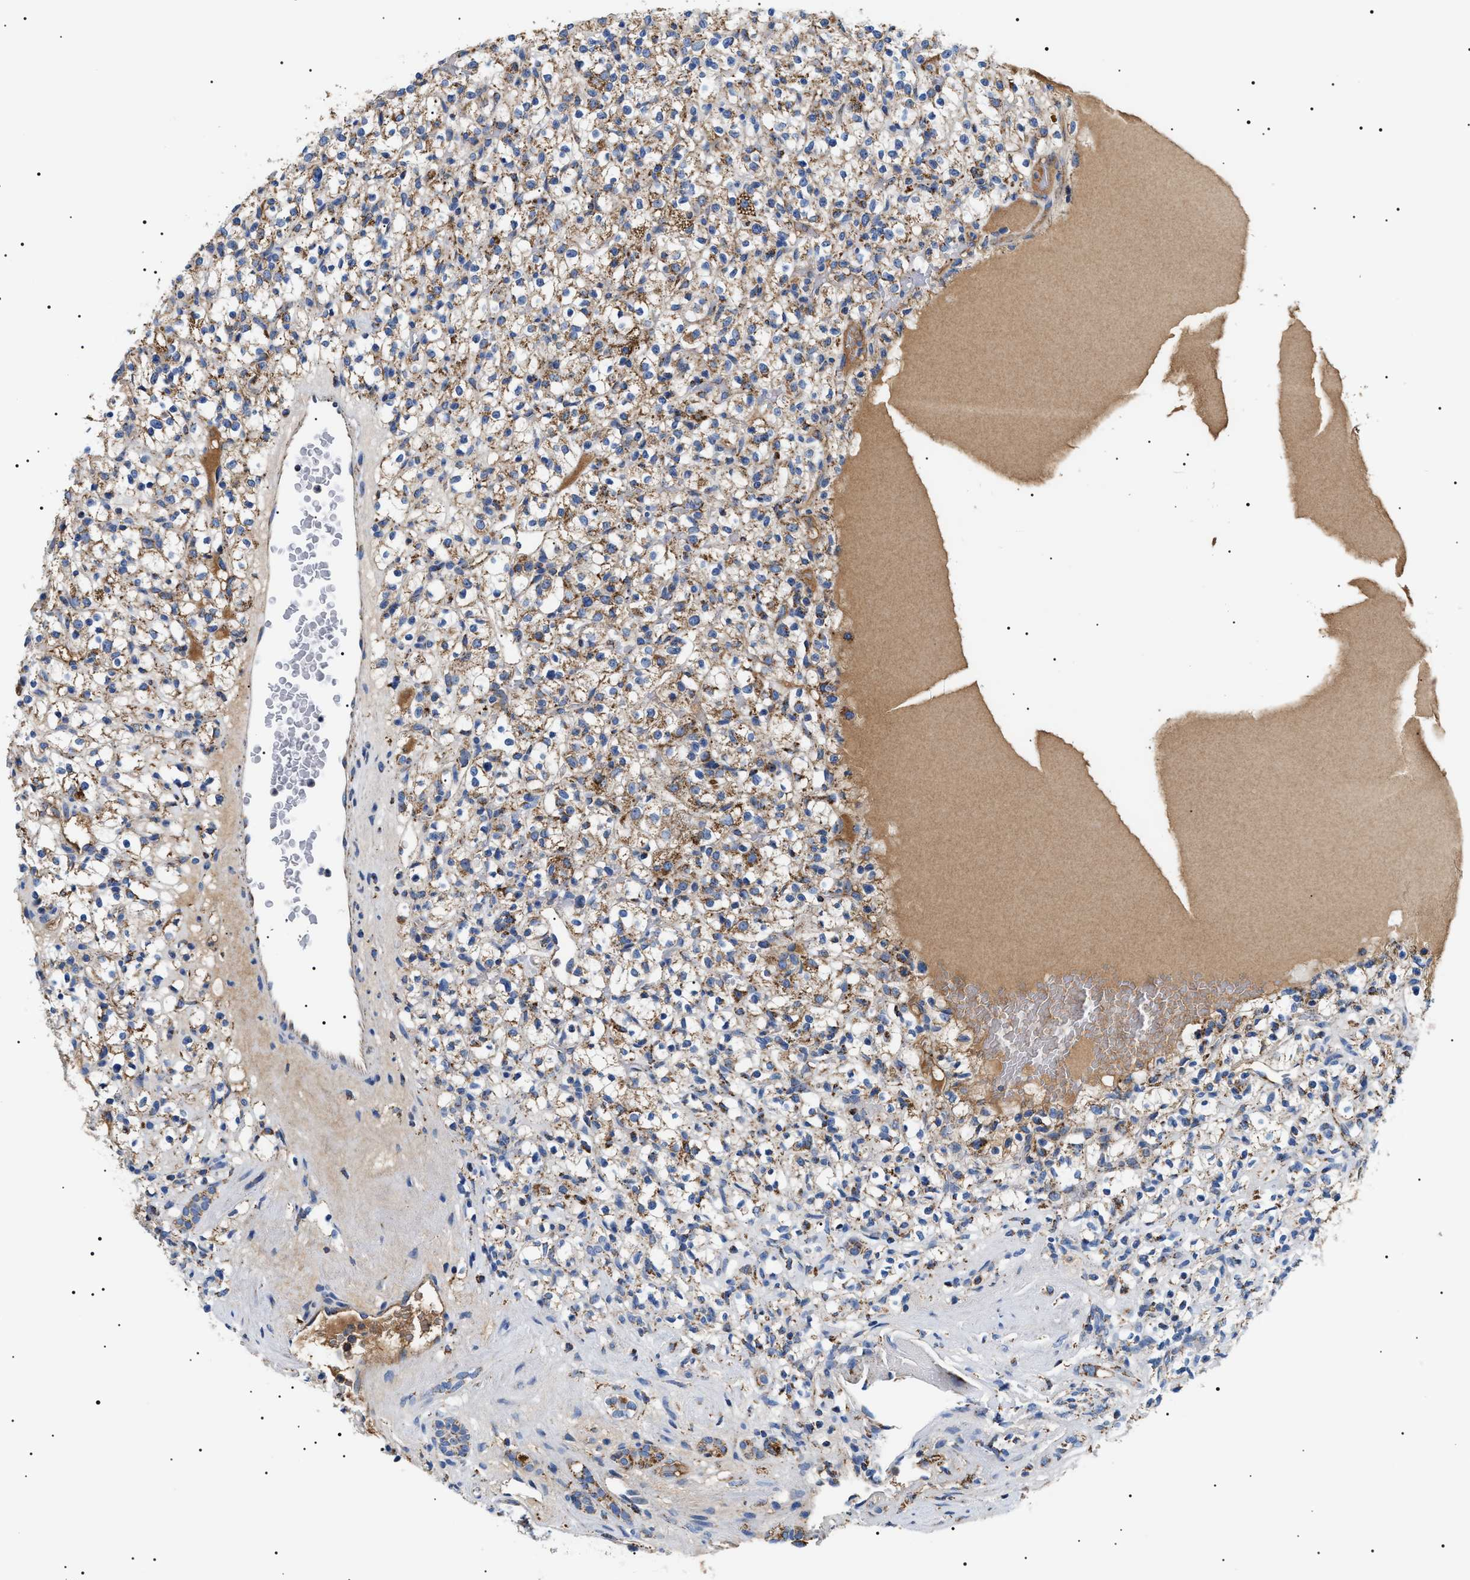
{"staining": {"intensity": "weak", "quantity": "<25%", "location": "cytoplasmic/membranous"}, "tissue": "renal cancer", "cell_type": "Tumor cells", "image_type": "cancer", "snomed": [{"axis": "morphology", "description": "Normal tissue, NOS"}, {"axis": "morphology", "description": "Adenocarcinoma, NOS"}, {"axis": "topography", "description": "Kidney"}], "caption": "Immunohistochemistry (IHC) micrograph of neoplastic tissue: renal cancer (adenocarcinoma) stained with DAB (3,3'-diaminobenzidine) demonstrates no significant protein expression in tumor cells. (DAB IHC, high magnification).", "gene": "OXSM", "patient": {"sex": "female", "age": 72}}